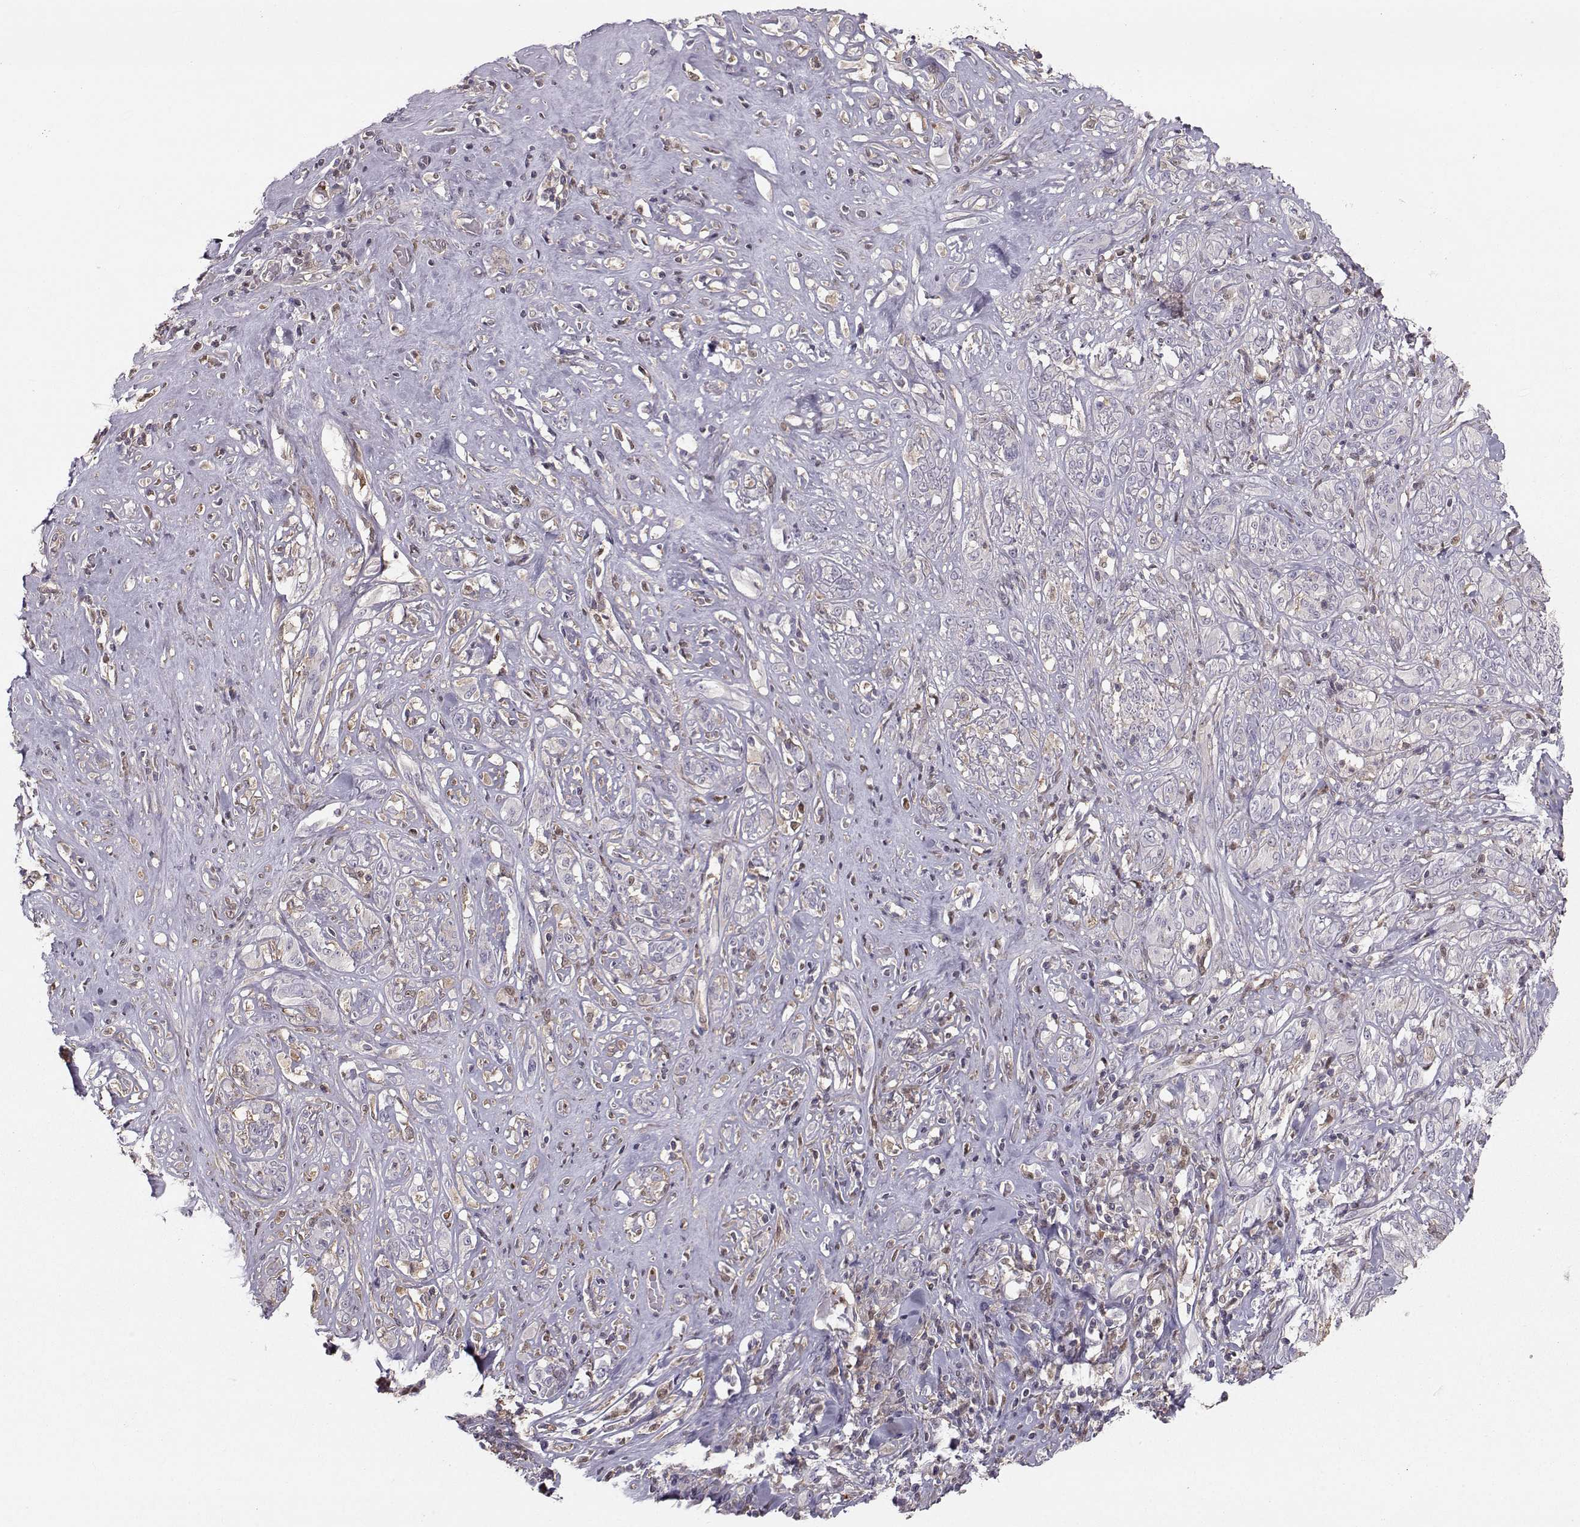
{"staining": {"intensity": "negative", "quantity": "none", "location": "none"}, "tissue": "melanoma", "cell_type": "Tumor cells", "image_type": "cancer", "snomed": [{"axis": "morphology", "description": "Malignant melanoma, NOS"}, {"axis": "topography", "description": "Skin"}], "caption": "Immunohistochemical staining of human malignant melanoma reveals no significant staining in tumor cells.", "gene": "ASB16", "patient": {"sex": "female", "age": 91}}